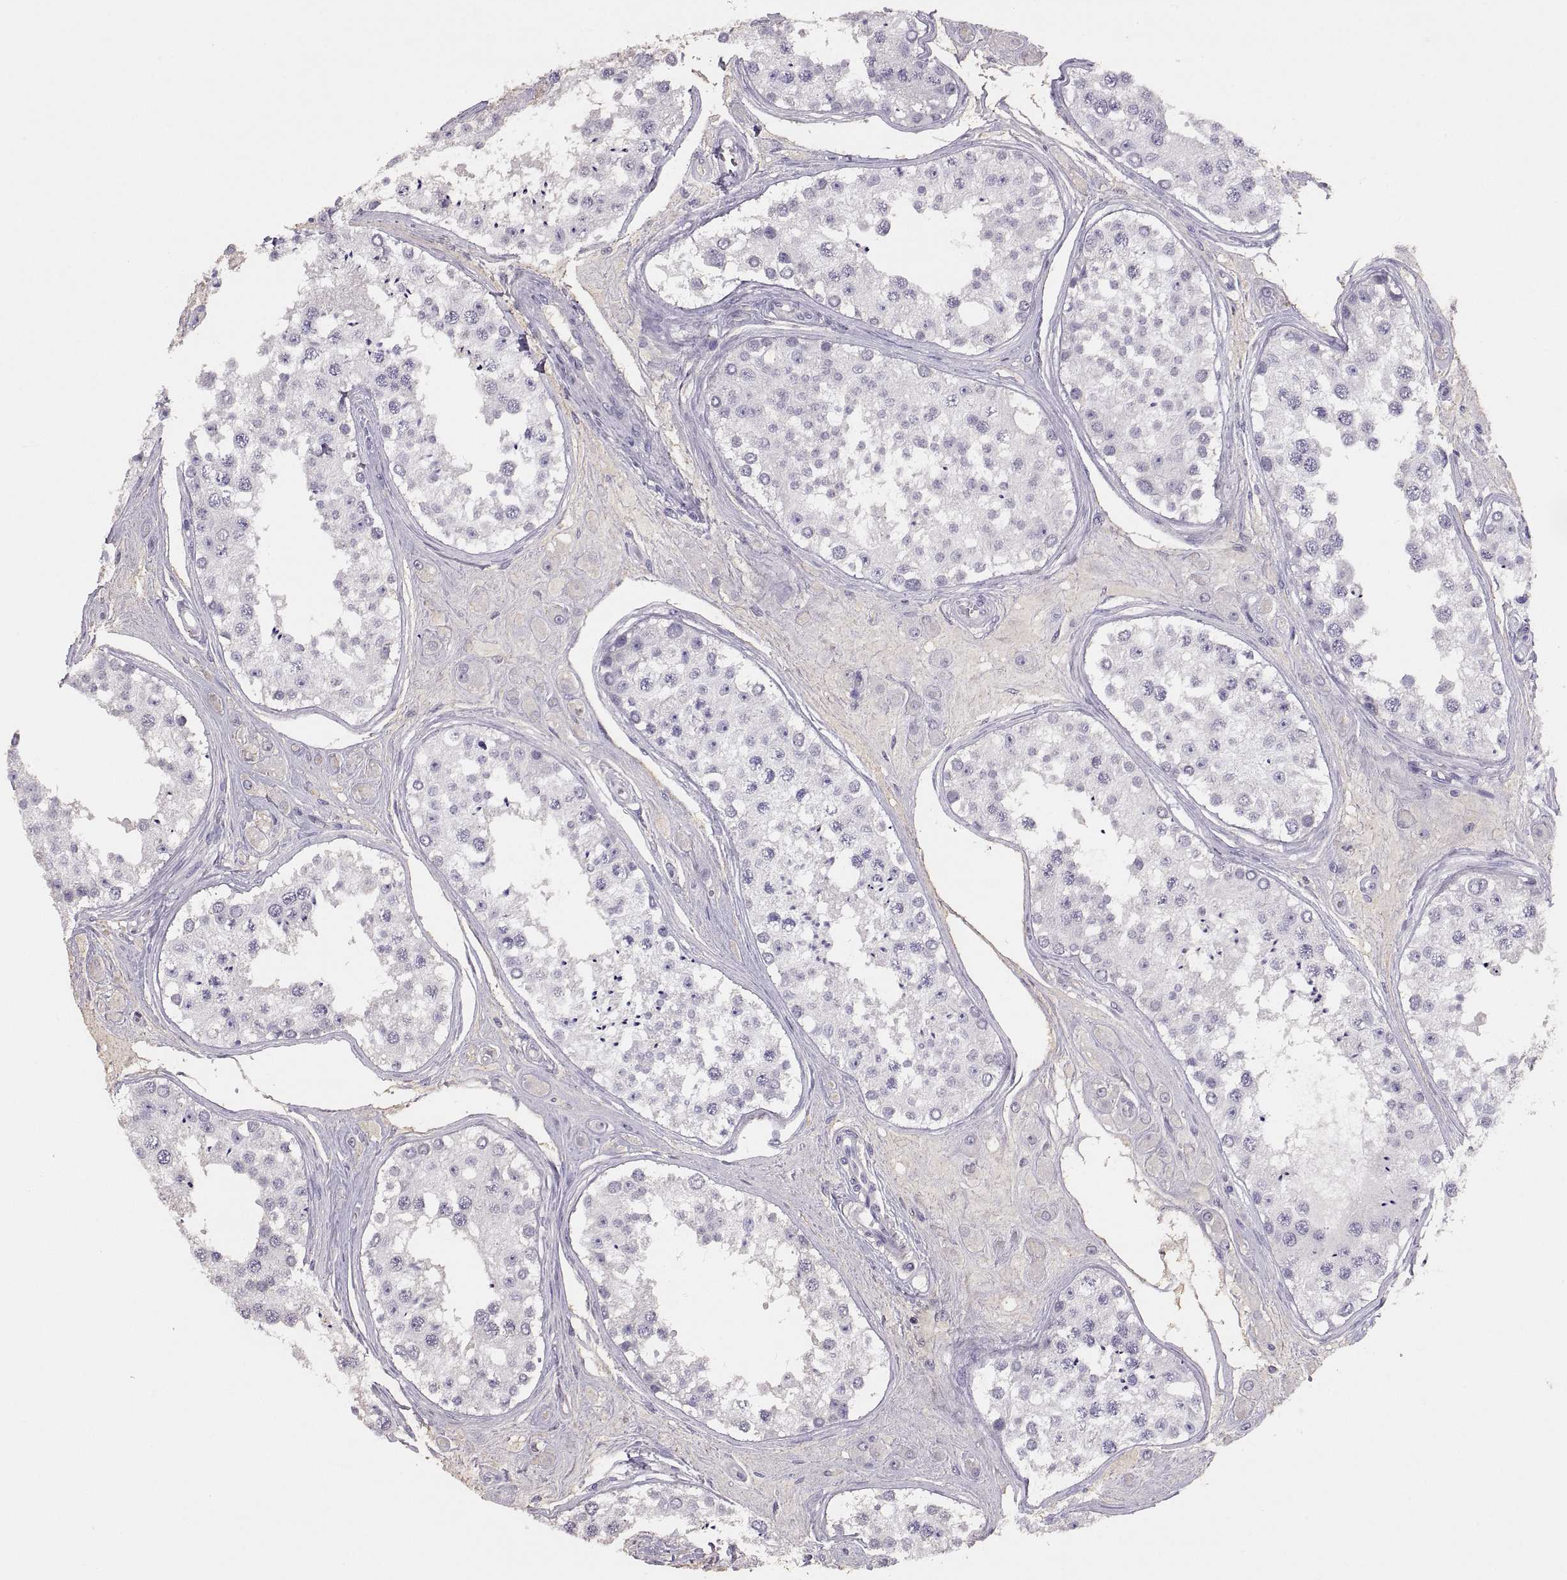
{"staining": {"intensity": "negative", "quantity": "none", "location": "none"}, "tissue": "testis", "cell_type": "Cells in seminiferous ducts", "image_type": "normal", "snomed": [{"axis": "morphology", "description": "Normal tissue, NOS"}, {"axis": "topography", "description": "Testis"}], "caption": "Immunohistochemical staining of unremarkable testis exhibits no significant positivity in cells in seminiferous ducts. (Immunohistochemistry, brightfield microscopy, high magnification).", "gene": "TBX19", "patient": {"sex": "male", "age": 25}}